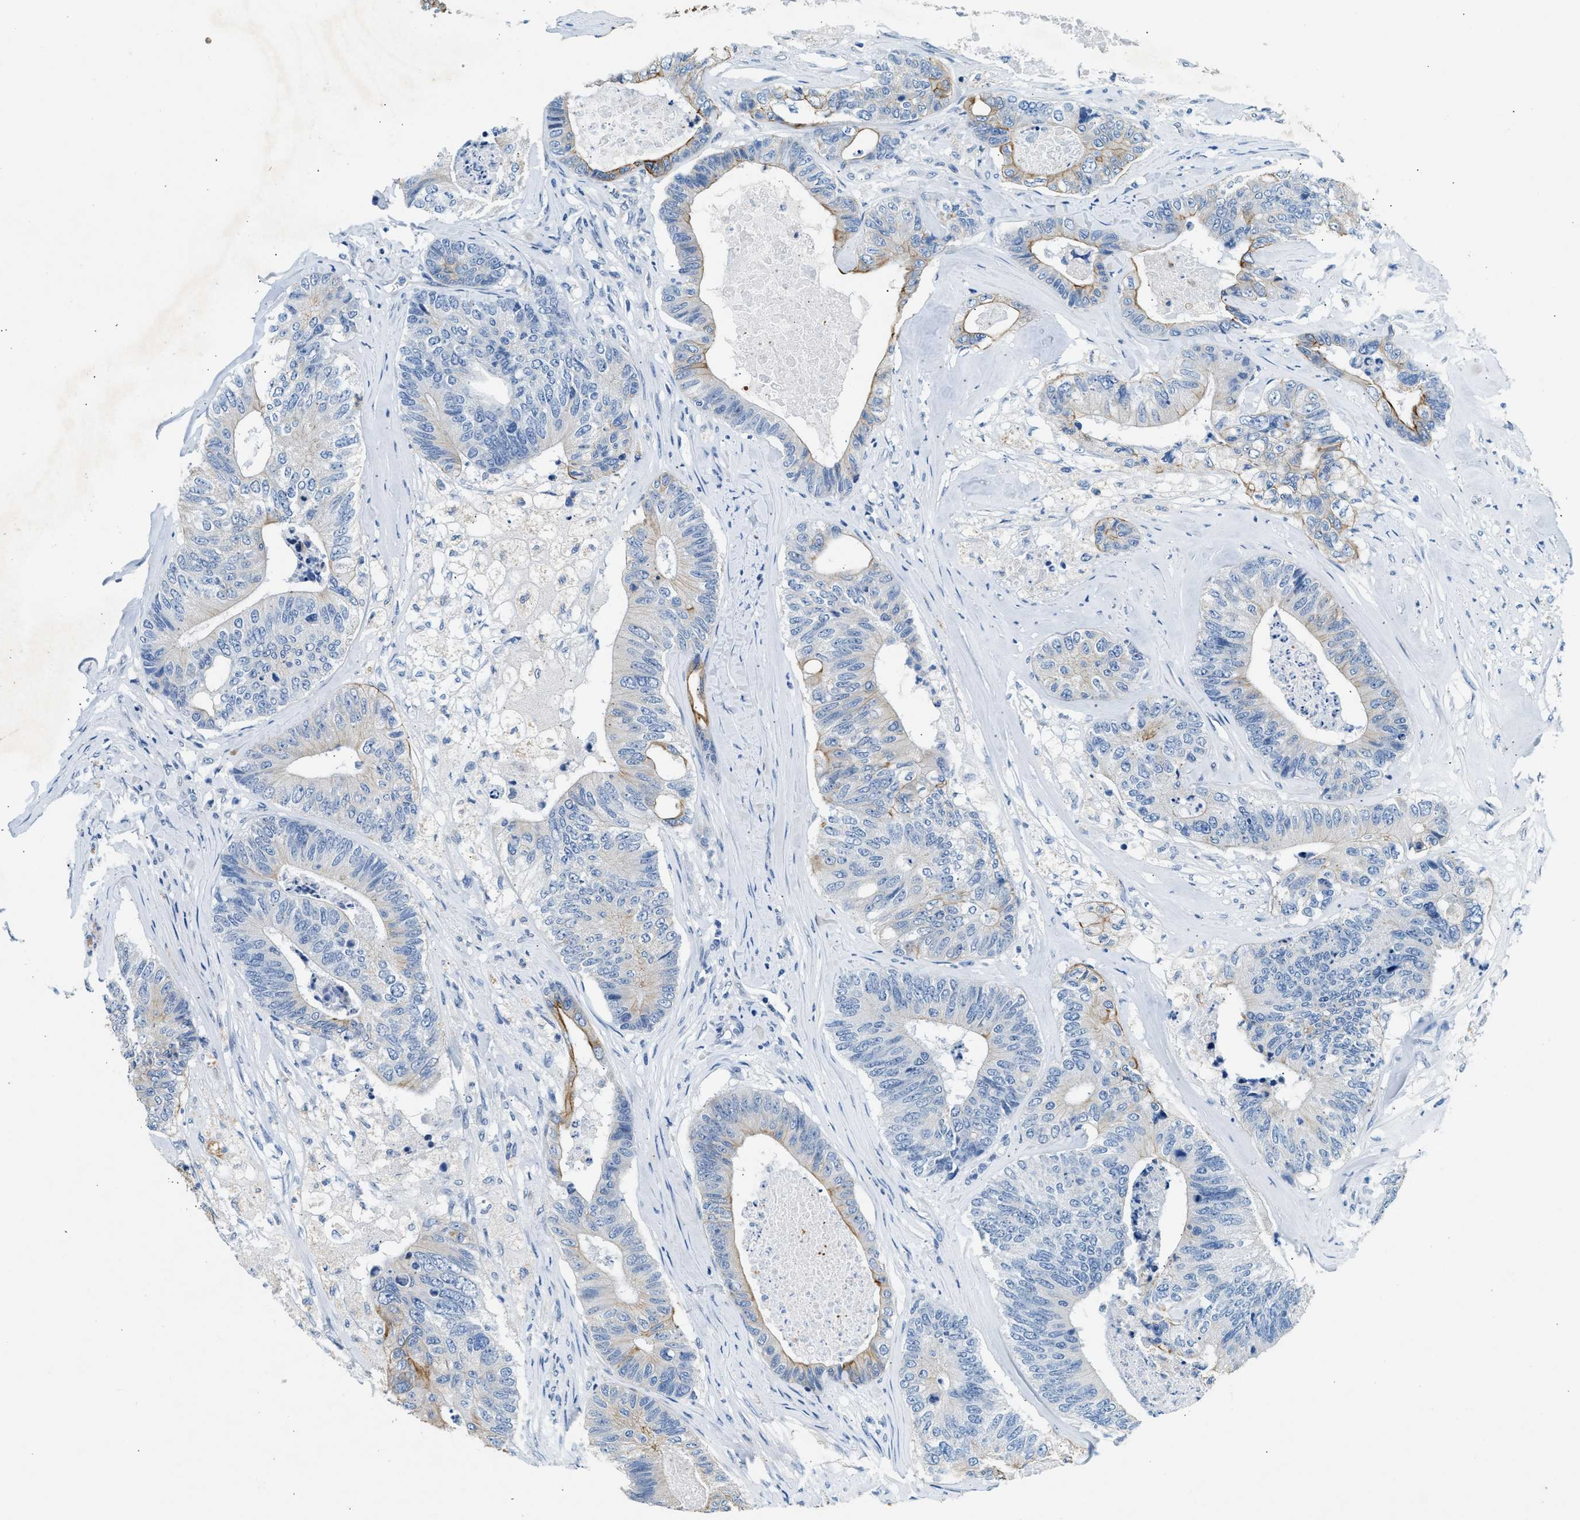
{"staining": {"intensity": "moderate", "quantity": "<25%", "location": "cytoplasmic/membranous"}, "tissue": "colorectal cancer", "cell_type": "Tumor cells", "image_type": "cancer", "snomed": [{"axis": "morphology", "description": "Adenocarcinoma, NOS"}, {"axis": "topography", "description": "Colon"}], "caption": "Protein staining of adenocarcinoma (colorectal) tissue exhibits moderate cytoplasmic/membranous positivity in about <25% of tumor cells.", "gene": "CFAP20", "patient": {"sex": "female", "age": 67}}